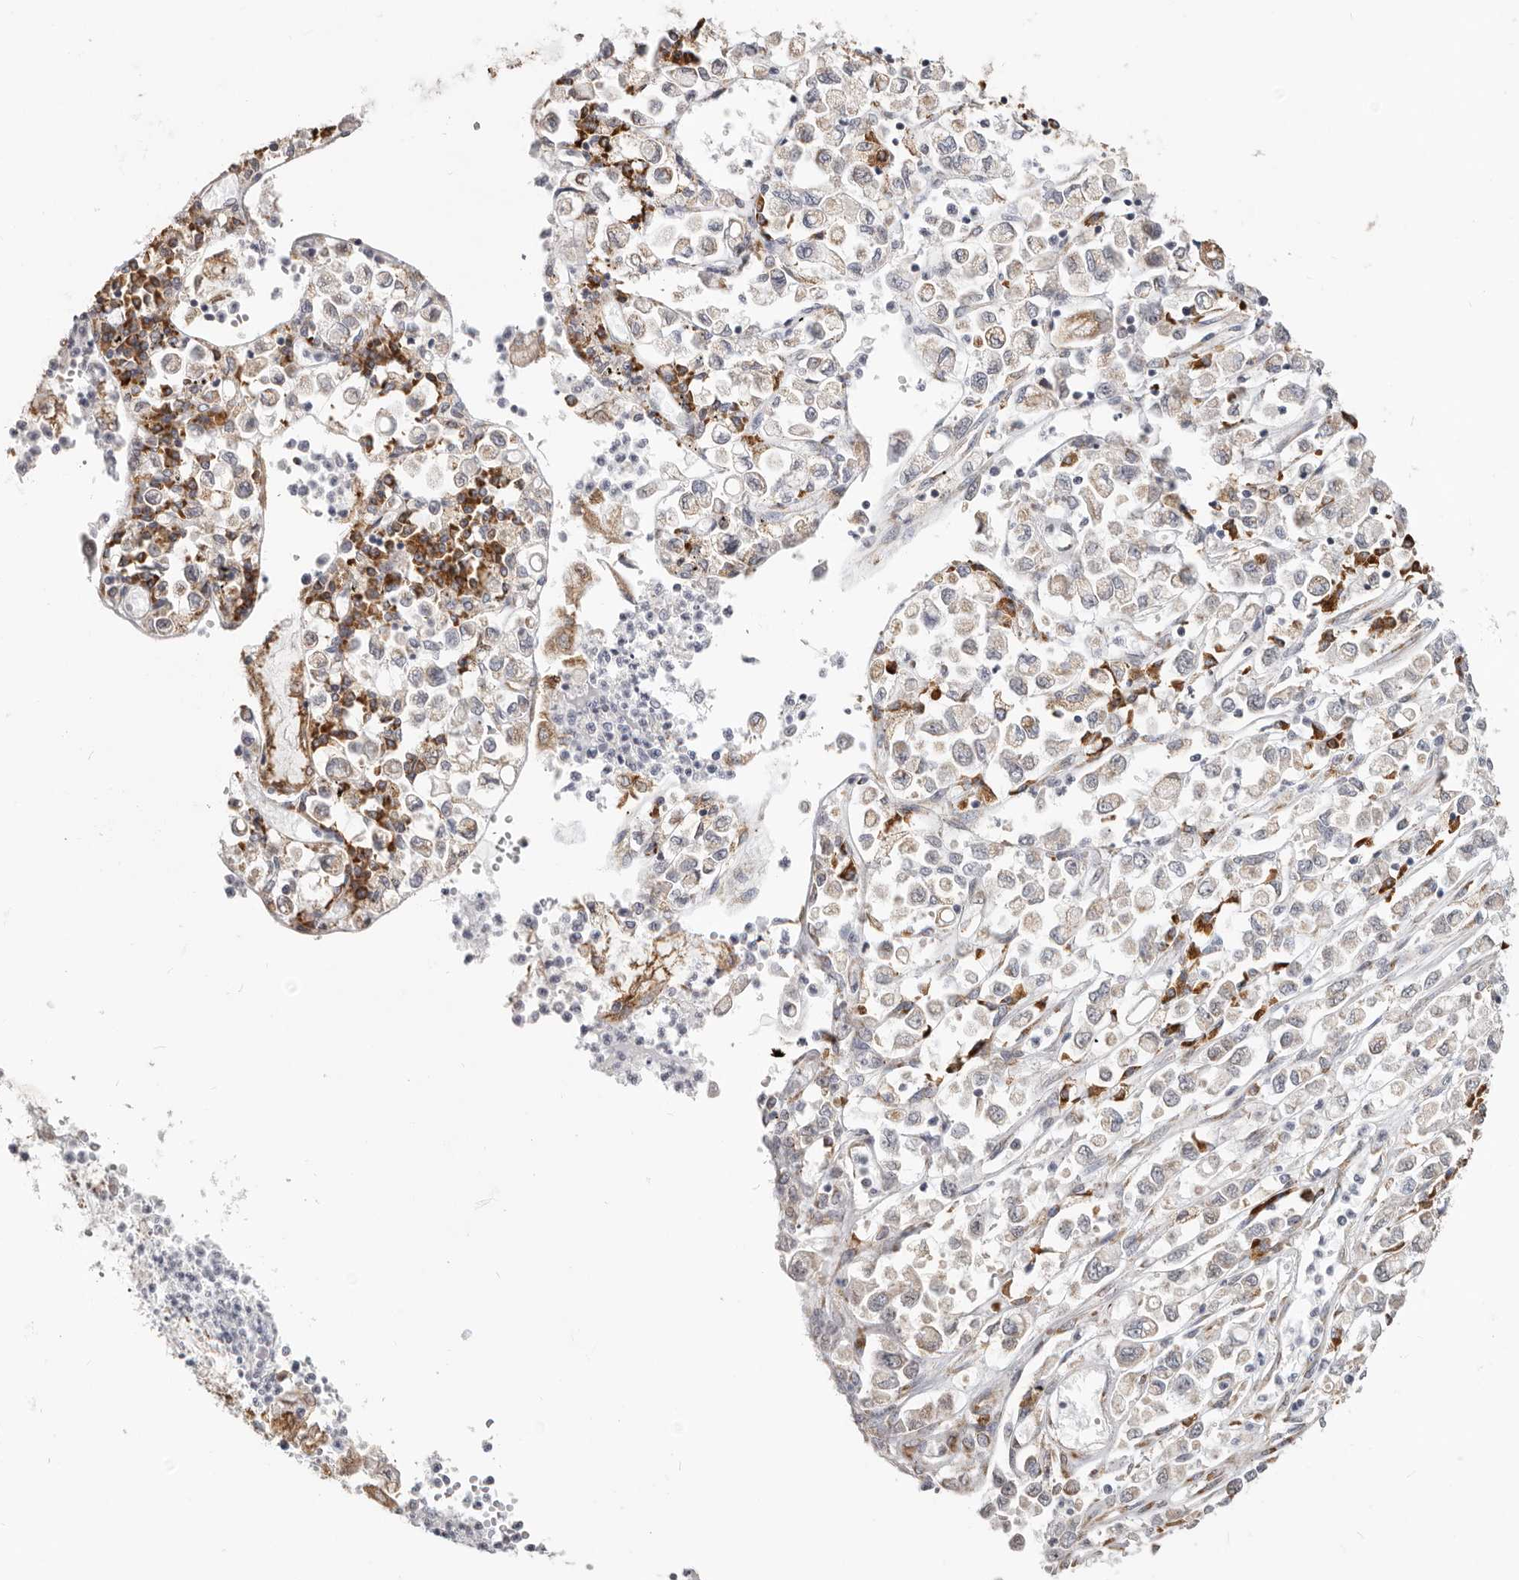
{"staining": {"intensity": "negative", "quantity": "none", "location": "none"}, "tissue": "stomach cancer", "cell_type": "Tumor cells", "image_type": "cancer", "snomed": [{"axis": "morphology", "description": "Adenocarcinoma, NOS"}, {"axis": "topography", "description": "Stomach"}], "caption": "An image of stomach cancer stained for a protein demonstrates no brown staining in tumor cells.", "gene": "IL32", "patient": {"sex": "female", "age": 76}}